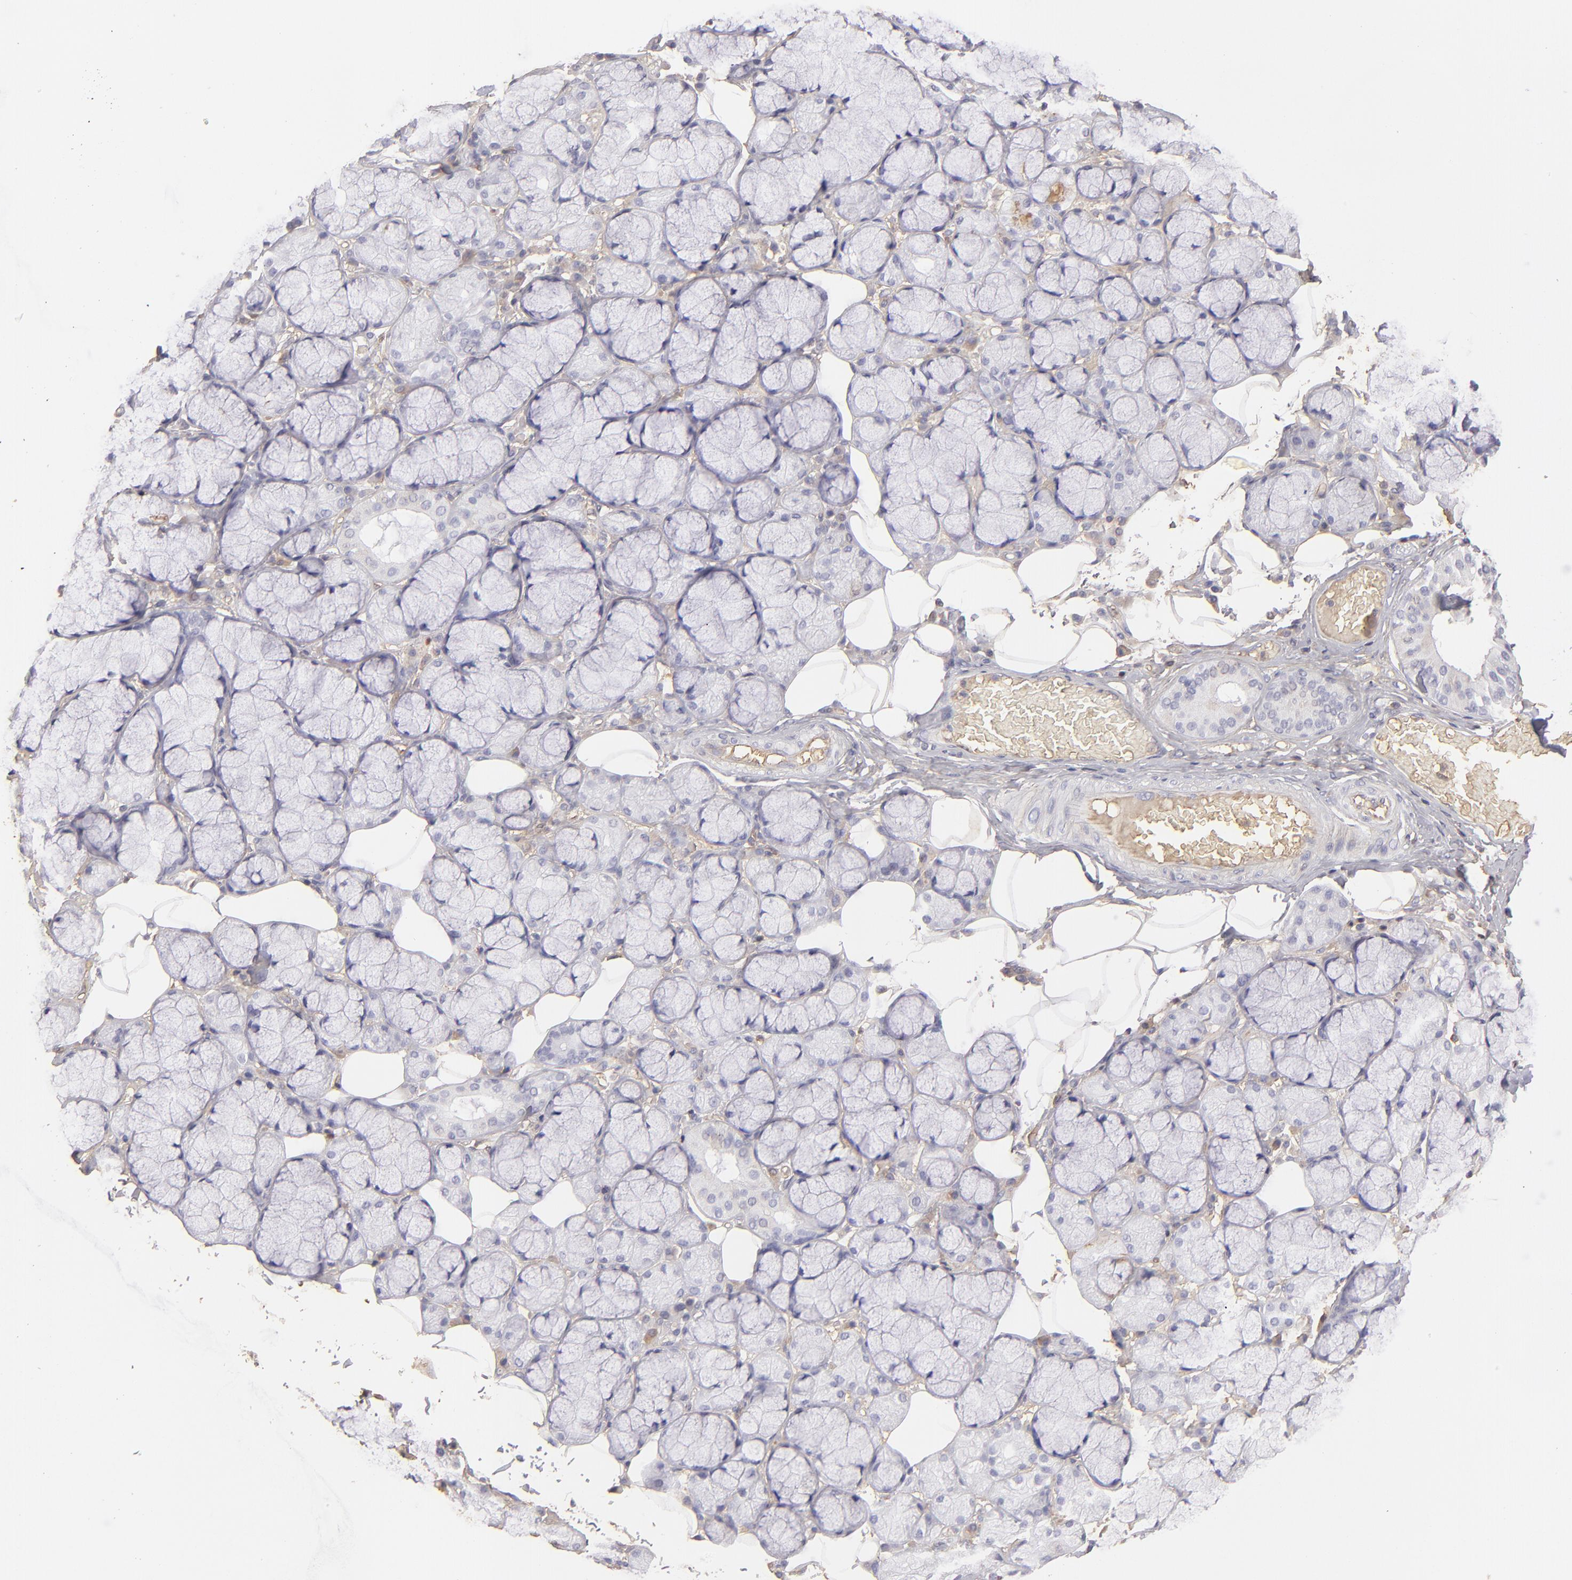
{"staining": {"intensity": "negative", "quantity": "none", "location": "none"}, "tissue": "salivary gland", "cell_type": "Glandular cells", "image_type": "normal", "snomed": [{"axis": "morphology", "description": "Normal tissue, NOS"}, {"axis": "topography", "description": "Skeletal muscle"}, {"axis": "topography", "description": "Oral tissue"}, {"axis": "topography", "description": "Salivary gland"}, {"axis": "topography", "description": "Peripheral nerve tissue"}], "caption": "Immunohistochemistry (IHC) histopathology image of benign human salivary gland stained for a protein (brown), which displays no expression in glandular cells. The staining is performed using DAB brown chromogen with nuclei counter-stained in using hematoxylin.", "gene": "ABCC4", "patient": {"sex": "male", "age": 54}}